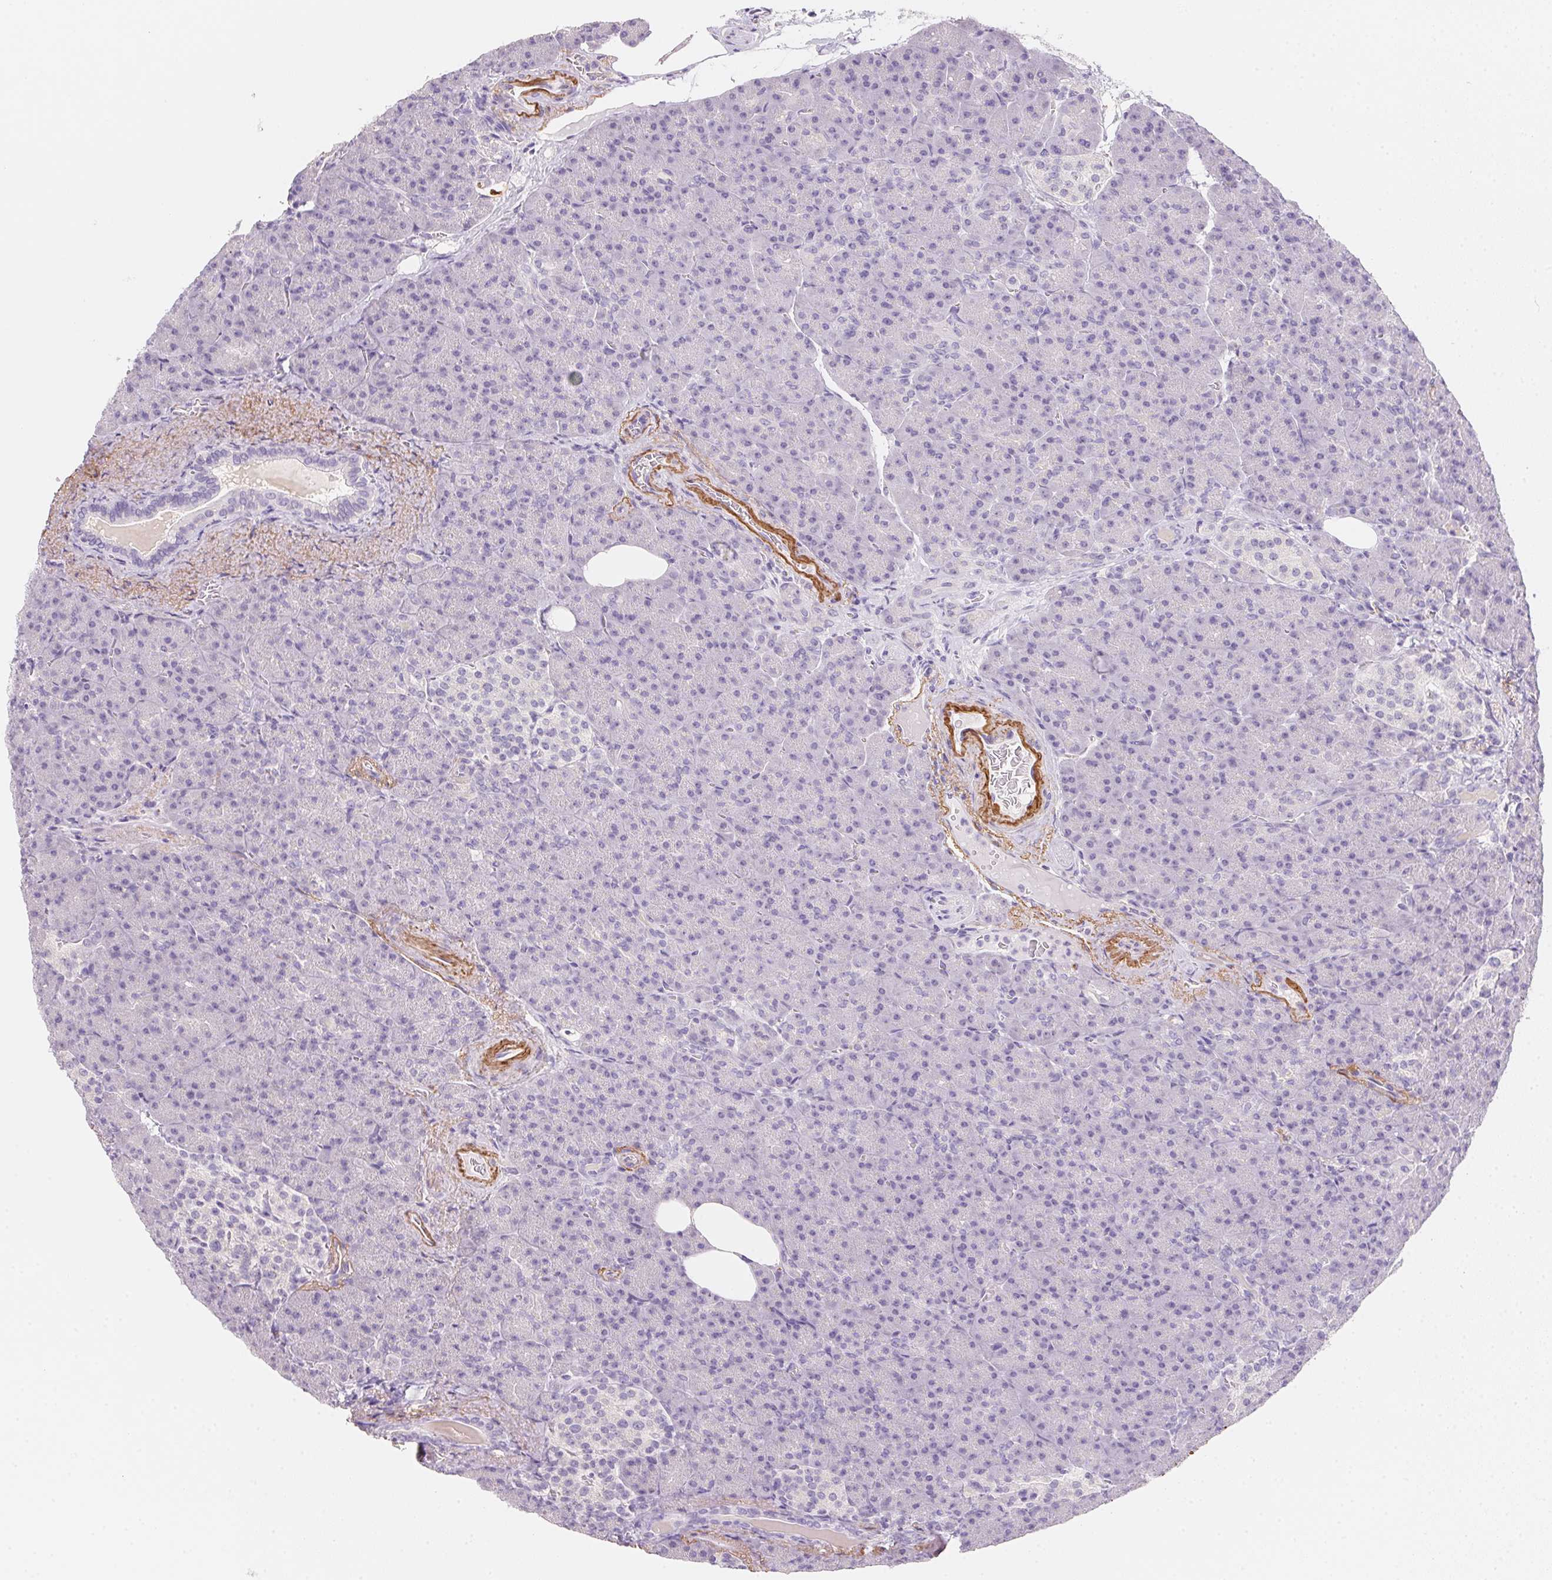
{"staining": {"intensity": "negative", "quantity": "none", "location": "none"}, "tissue": "pancreas", "cell_type": "Exocrine glandular cells", "image_type": "normal", "snomed": [{"axis": "morphology", "description": "Normal tissue, NOS"}, {"axis": "topography", "description": "Pancreas"}], "caption": "A high-resolution micrograph shows IHC staining of normal pancreas, which exhibits no significant staining in exocrine glandular cells. The staining was performed using DAB (3,3'-diaminobenzidine) to visualize the protein expression in brown, while the nuclei were stained in blue with hematoxylin (Magnification: 20x).", "gene": "MYL4", "patient": {"sex": "female", "age": 74}}